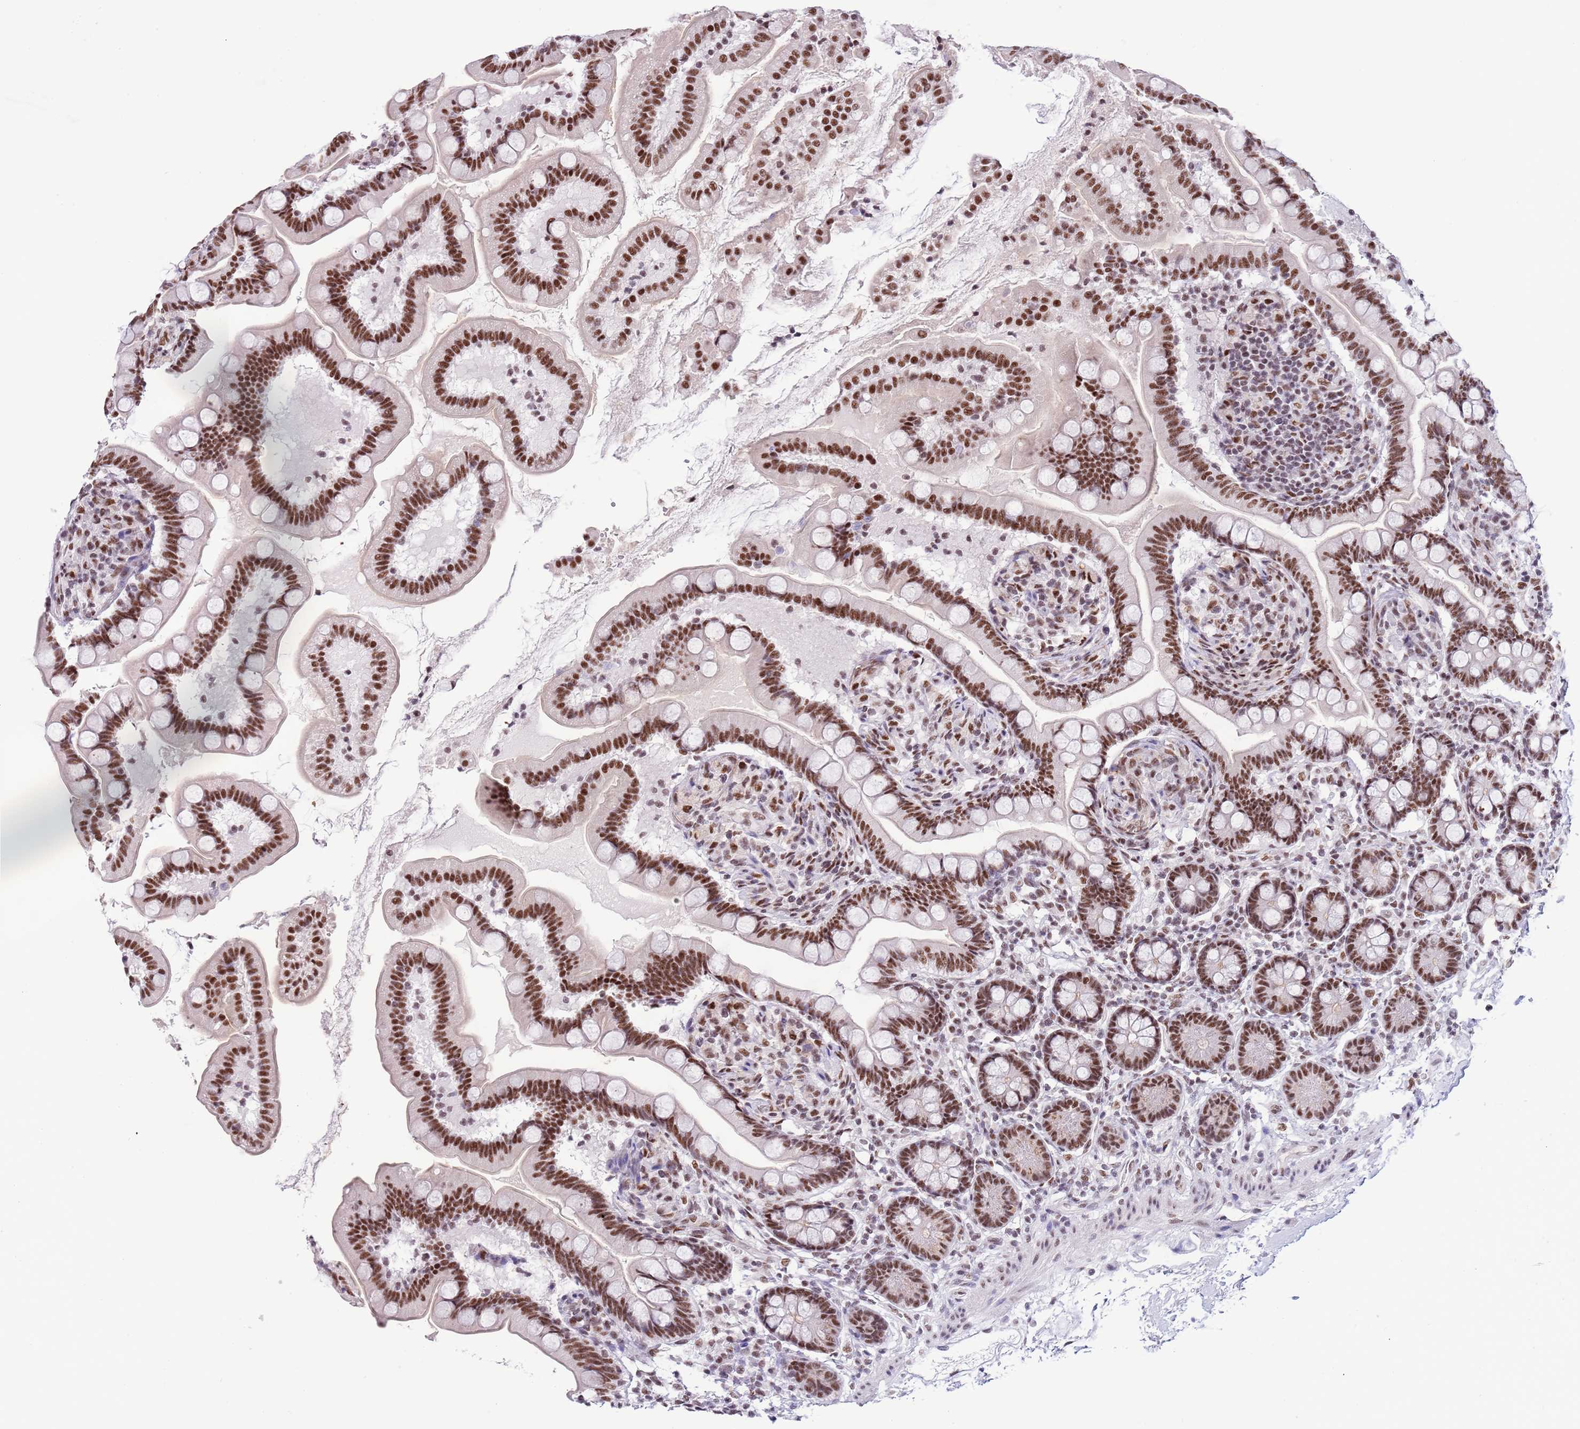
{"staining": {"intensity": "strong", "quantity": ">75%", "location": "nuclear"}, "tissue": "small intestine", "cell_type": "Glandular cells", "image_type": "normal", "snomed": [{"axis": "morphology", "description": "Normal tissue, NOS"}, {"axis": "topography", "description": "Small intestine"}], "caption": "About >75% of glandular cells in benign human small intestine display strong nuclear protein staining as visualized by brown immunohistochemical staining.", "gene": "SF3A2", "patient": {"sex": "female", "age": 64}}